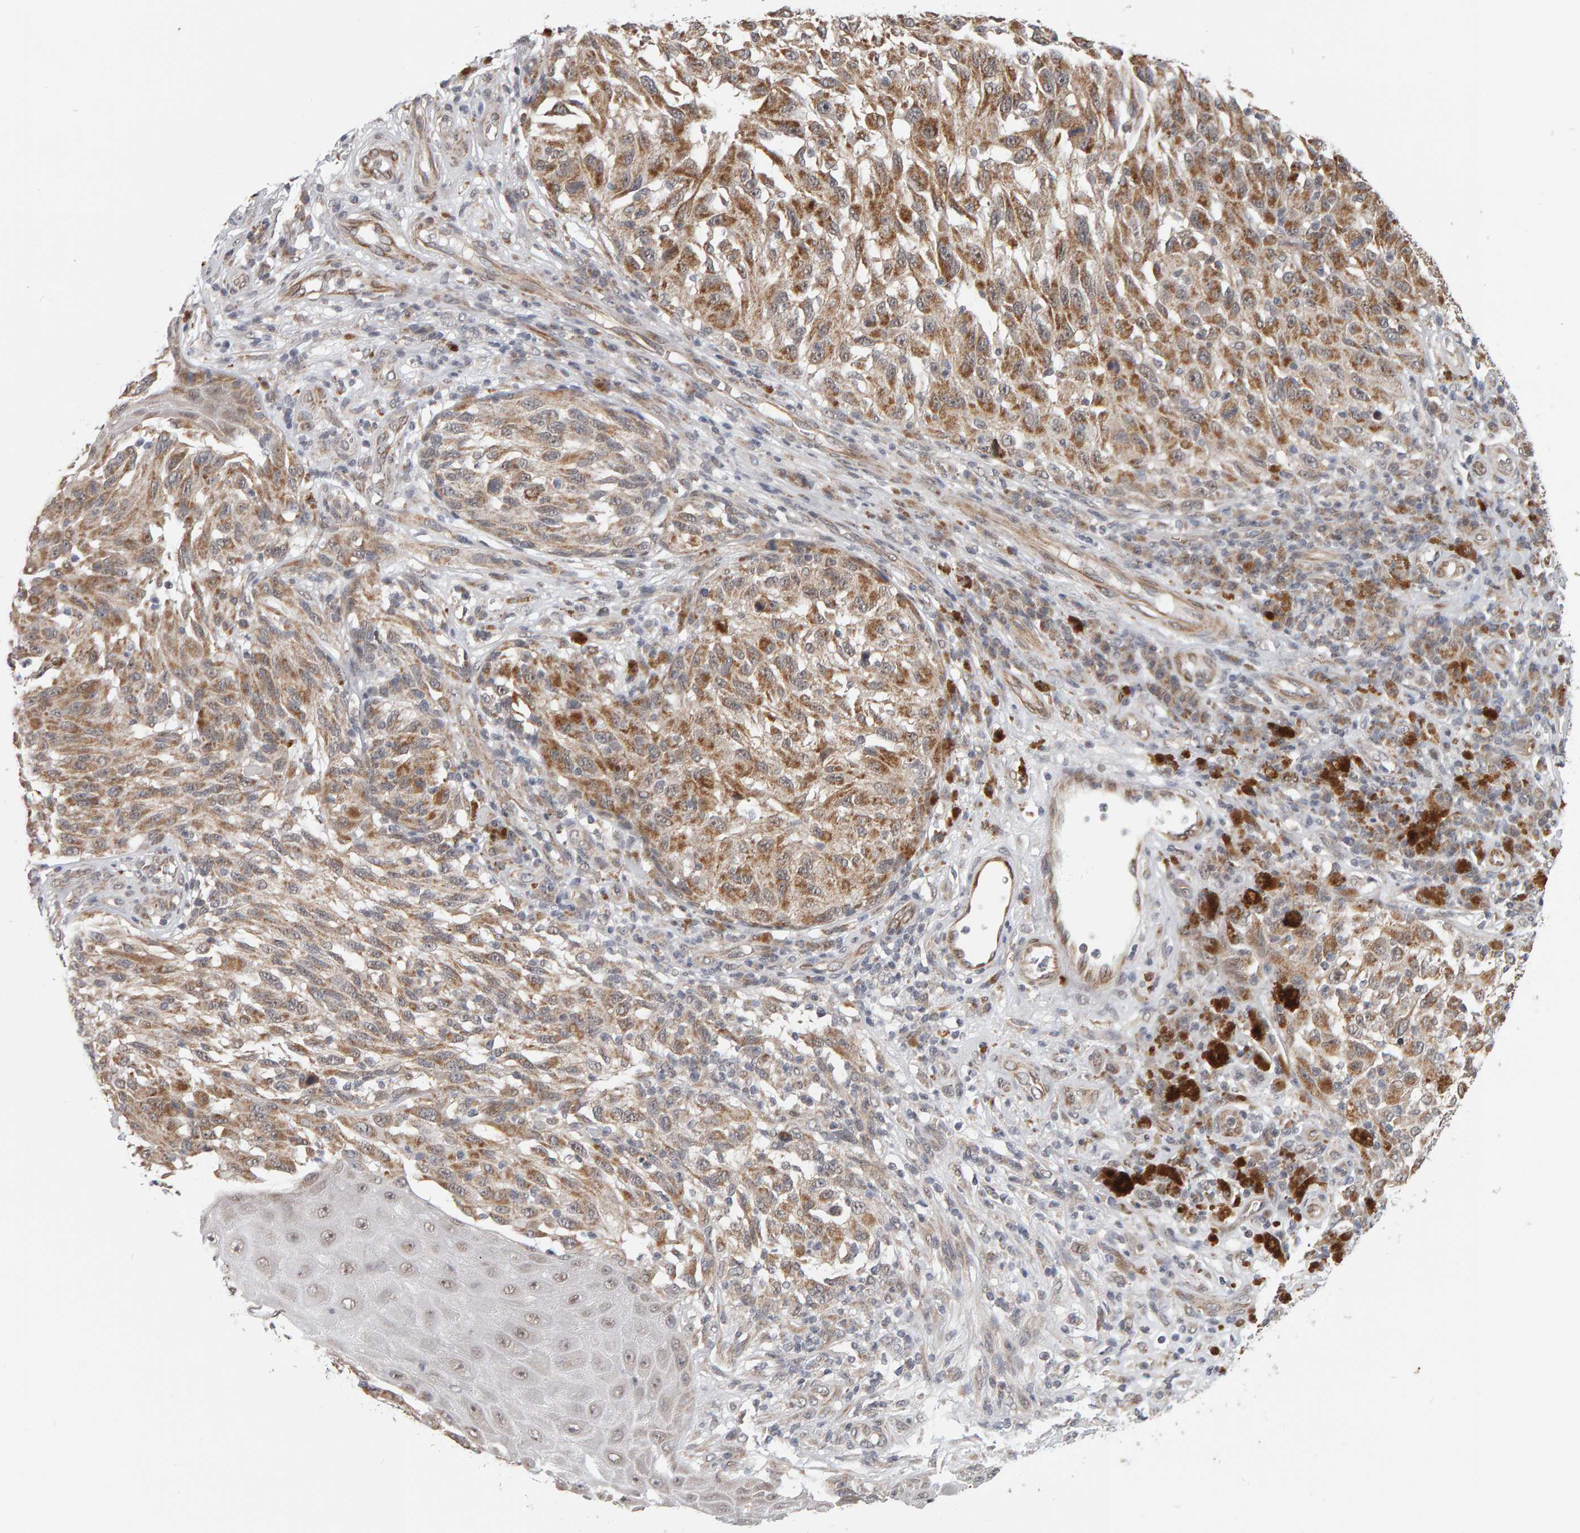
{"staining": {"intensity": "moderate", "quantity": ">75%", "location": "cytoplasmic/membranous"}, "tissue": "melanoma", "cell_type": "Tumor cells", "image_type": "cancer", "snomed": [{"axis": "morphology", "description": "Malignant melanoma, NOS"}, {"axis": "topography", "description": "Skin"}], "caption": "A brown stain labels moderate cytoplasmic/membranous expression of a protein in human melanoma tumor cells.", "gene": "DAP3", "patient": {"sex": "female", "age": 73}}